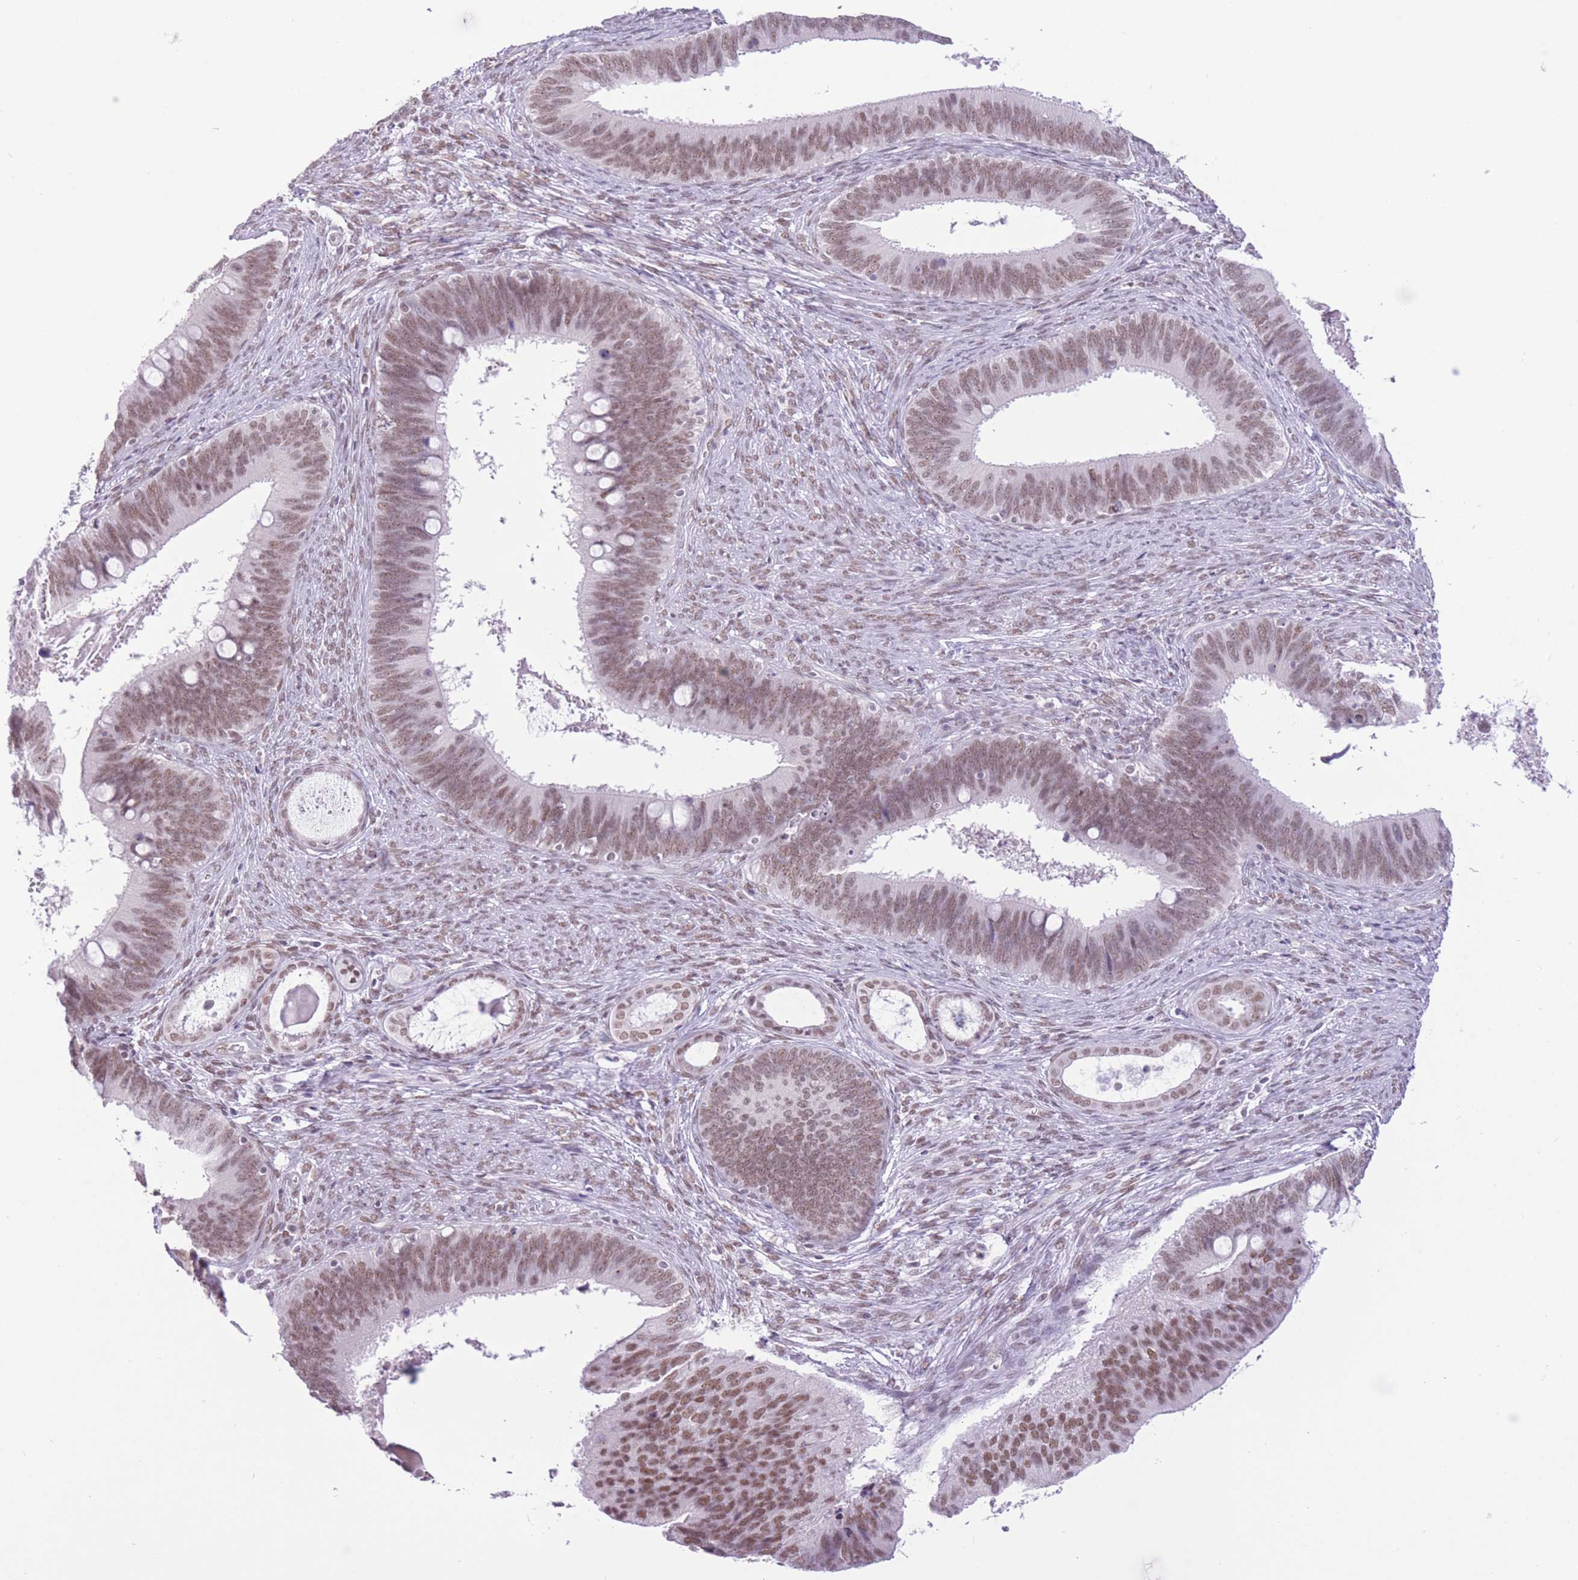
{"staining": {"intensity": "moderate", "quantity": ">75%", "location": "nuclear"}, "tissue": "cervical cancer", "cell_type": "Tumor cells", "image_type": "cancer", "snomed": [{"axis": "morphology", "description": "Adenocarcinoma, NOS"}, {"axis": "topography", "description": "Cervix"}], "caption": "The image reveals immunohistochemical staining of adenocarcinoma (cervical). There is moderate nuclear positivity is seen in approximately >75% of tumor cells.", "gene": "ZBED5", "patient": {"sex": "female", "age": 42}}